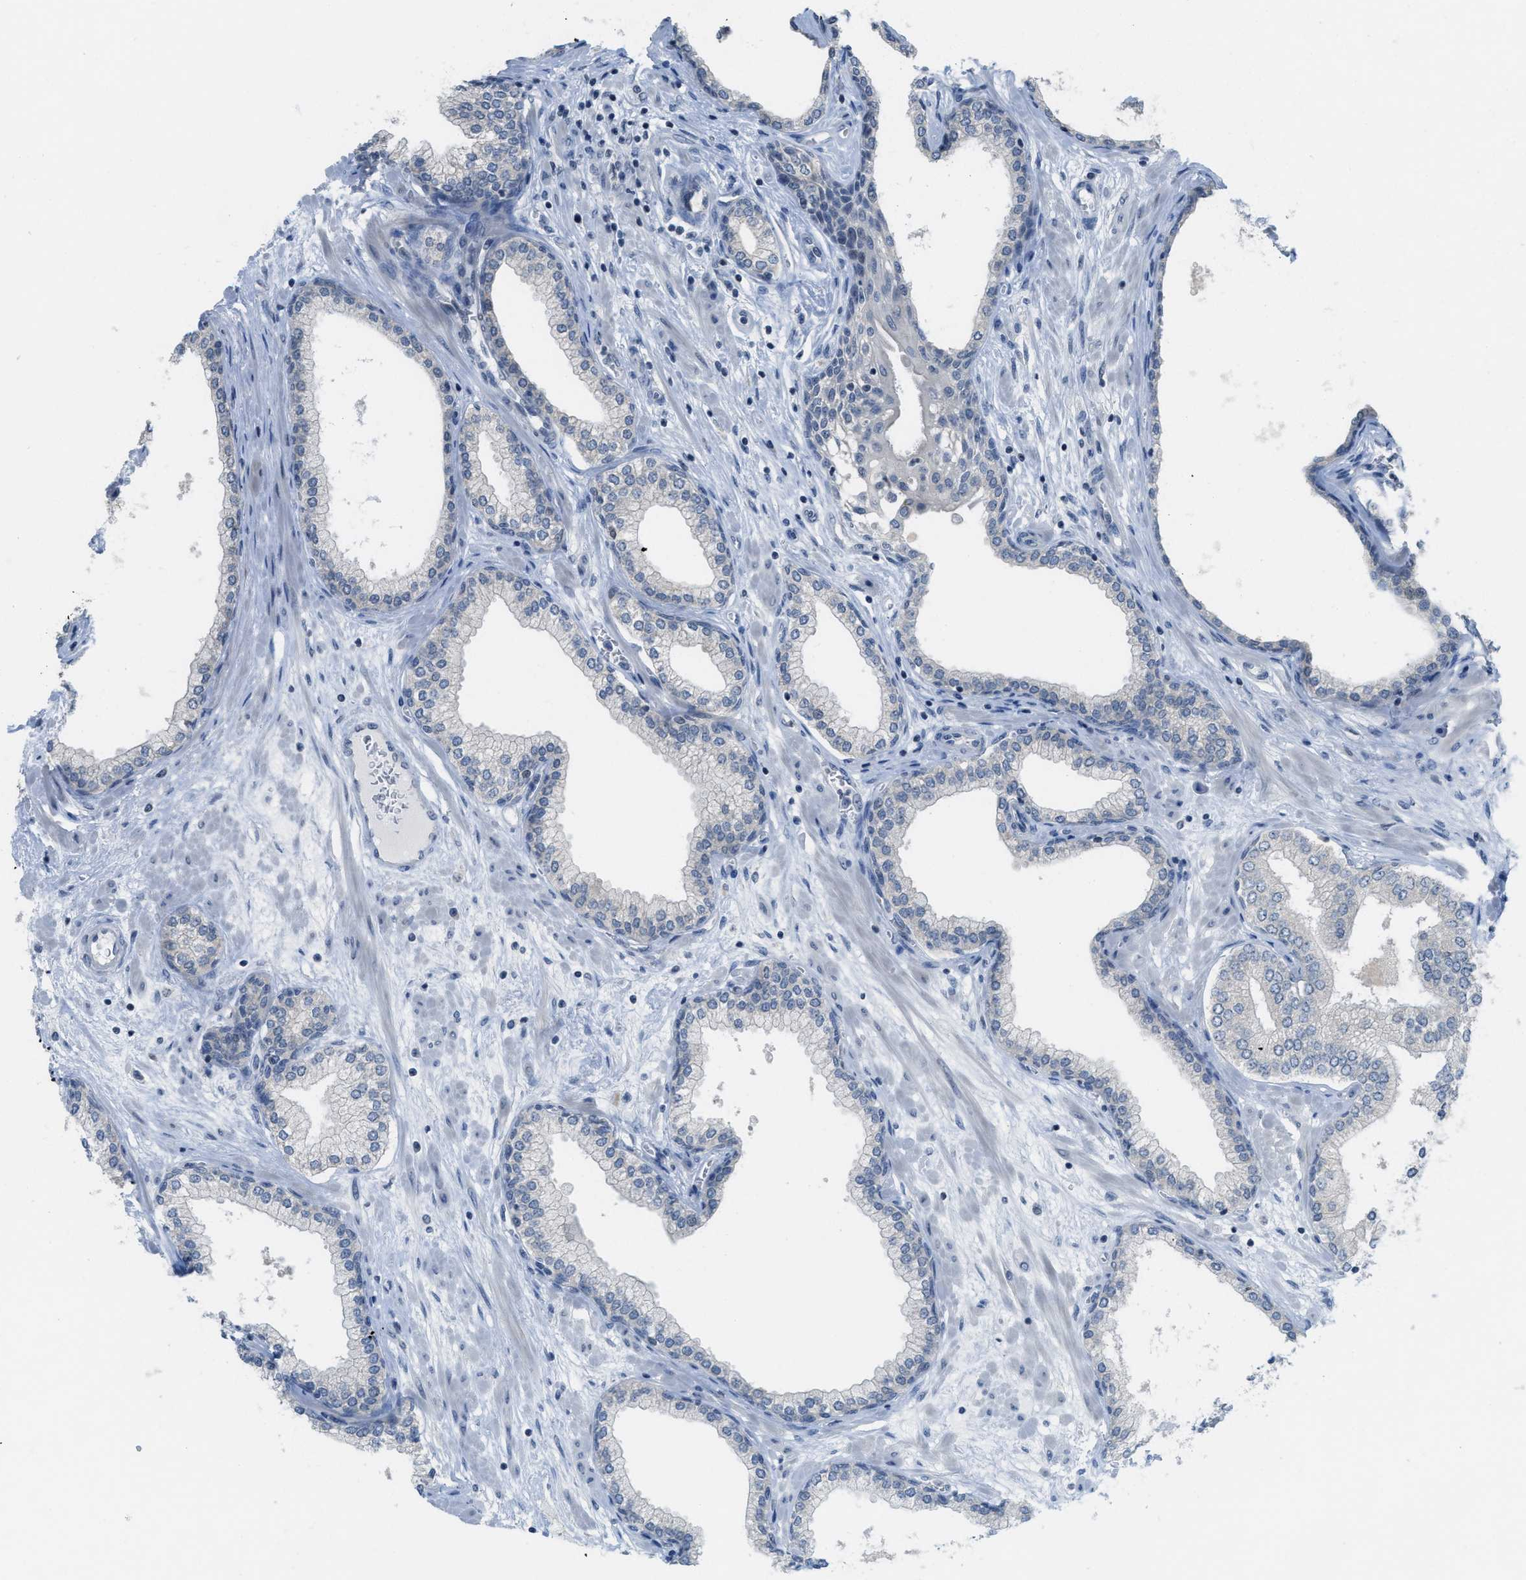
{"staining": {"intensity": "negative", "quantity": "none", "location": "none"}, "tissue": "prostate", "cell_type": "Glandular cells", "image_type": "normal", "snomed": [{"axis": "morphology", "description": "Normal tissue, NOS"}, {"axis": "morphology", "description": "Urothelial carcinoma, Low grade"}, {"axis": "topography", "description": "Urinary bladder"}, {"axis": "topography", "description": "Prostate"}], "caption": "Immunohistochemistry (IHC) of unremarkable prostate exhibits no staining in glandular cells.", "gene": "TXNDC2", "patient": {"sex": "male", "age": 60}}